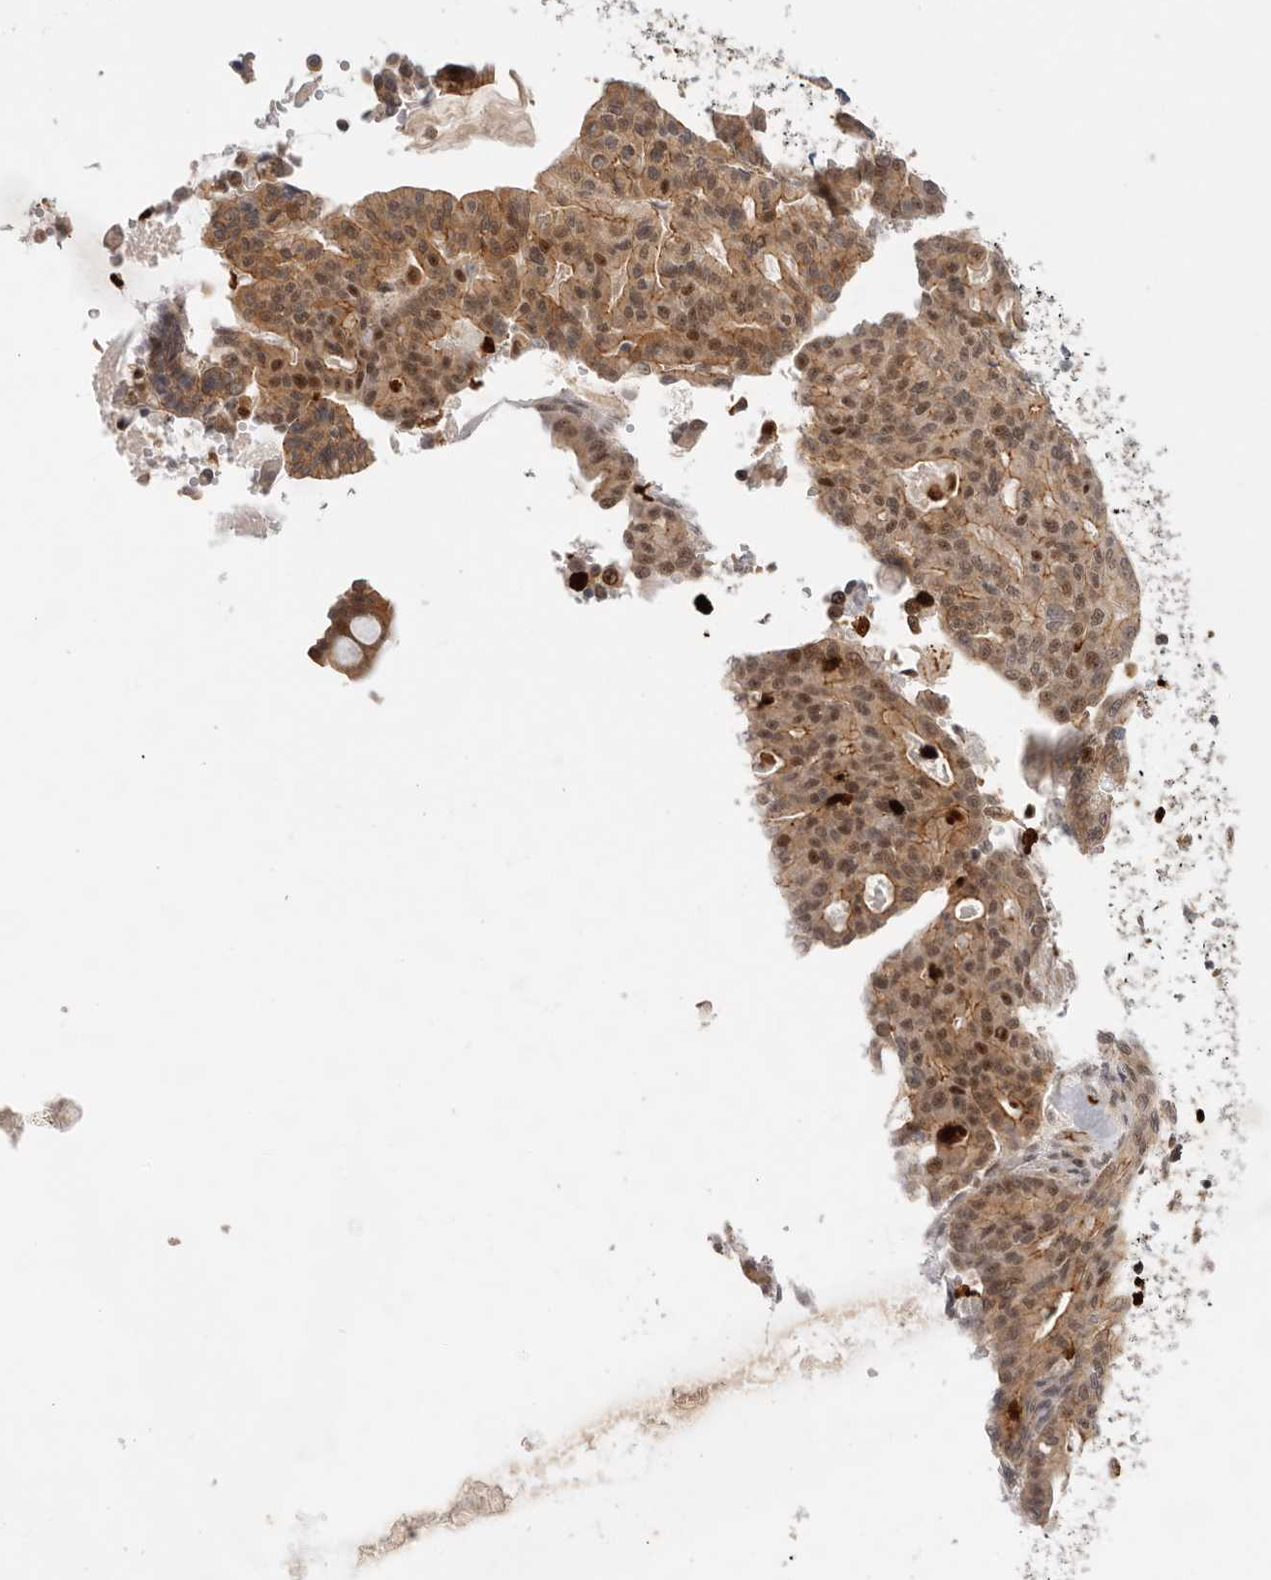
{"staining": {"intensity": "moderate", "quantity": ">75%", "location": "cytoplasmic/membranous,nuclear"}, "tissue": "pancreatic cancer", "cell_type": "Tumor cells", "image_type": "cancer", "snomed": [{"axis": "morphology", "description": "Adenocarcinoma, NOS"}, {"axis": "topography", "description": "Pancreas"}], "caption": "A brown stain labels moderate cytoplasmic/membranous and nuclear positivity of a protein in pancreatic cancer tumor cells.", "gene": "AFDN", "patient": {"sex": "male", "age": 63}}